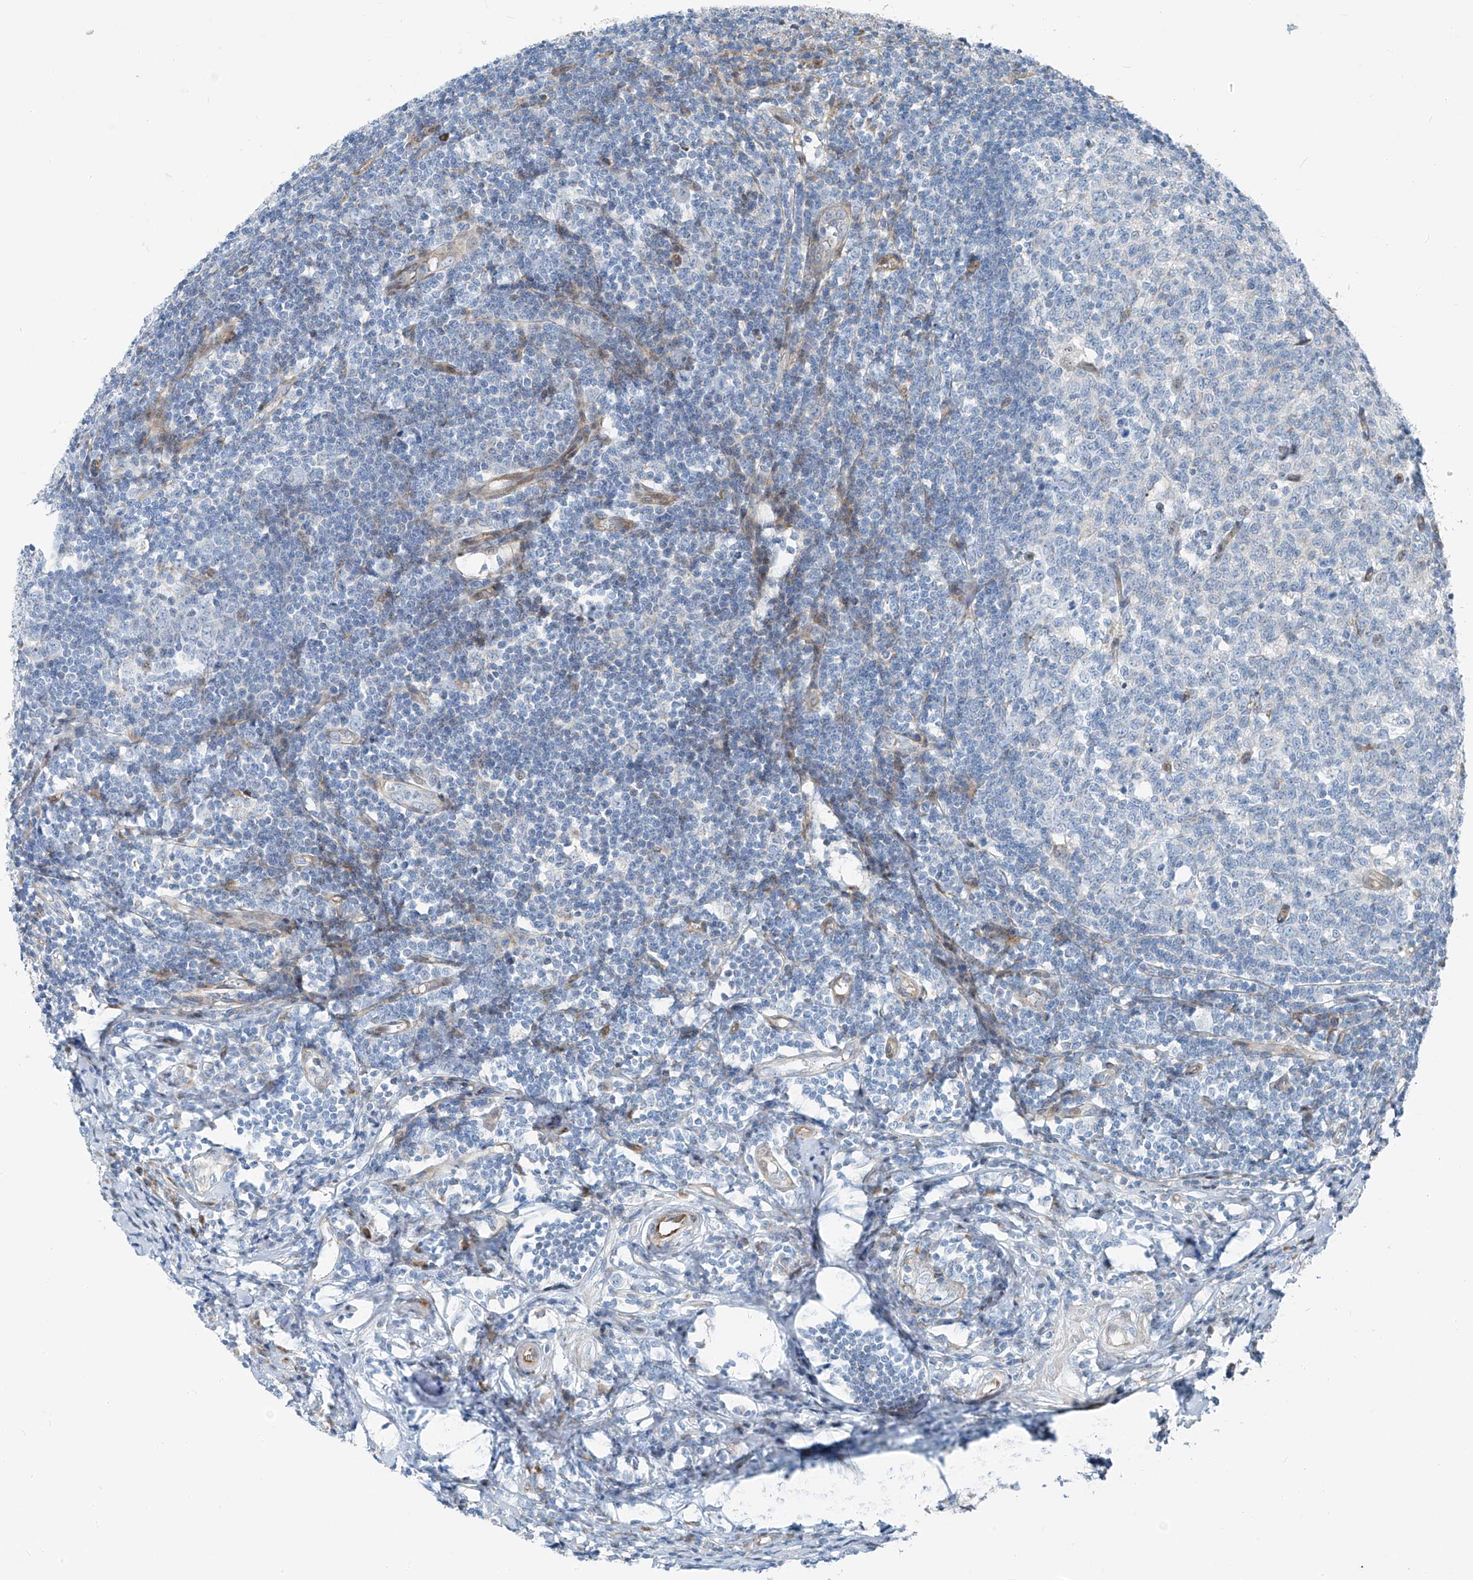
{"staining": {"intensity": "moderate", "quantity": ">75%", "location": "cytoplasmic/membranous"}, "tissue": "appendix", "cell_type": "Glandular cells", "image_type": "normal", "snomed": [{"axis": "morphology", "description": "Normal tissue, NOS"}, {"axis": "topography", "description": "Appendix"}], "caption": "A high-resolution image shows IHC staining of unremarkable appendix, which exhibits moderate cytoplasmic/membranous staining in approximately >75% of glandular cells. The staining was performed using DAB to visualize the protein expression in brown, while the nuclei were stained in blue with hematoxylin (Magnification: 20x).", "gene": "HIC2", "patient": {"sex": "female", "age": 54}}